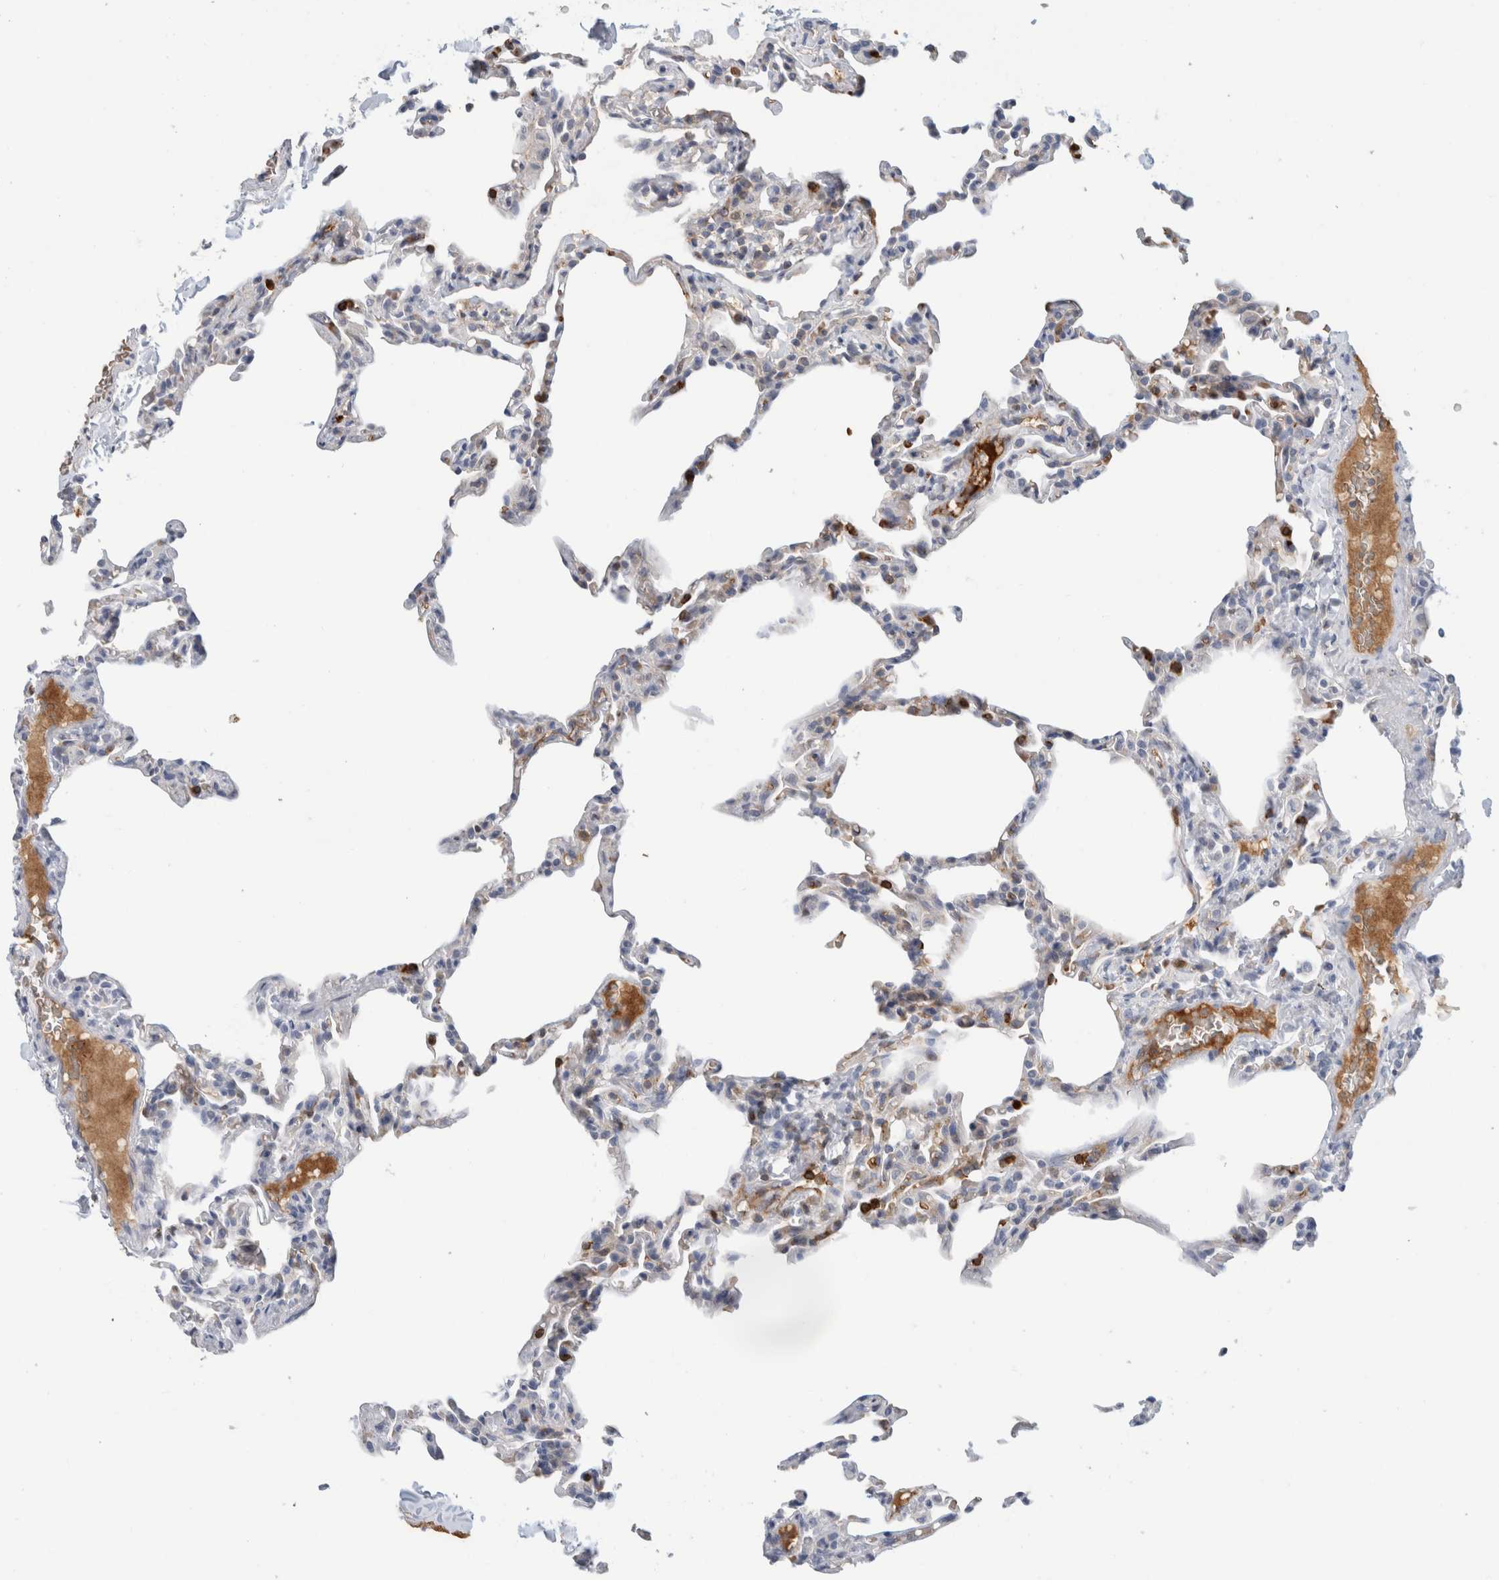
{"staining": {"intensity": "negative", "quantity": "none", "location": "none"}, "tissue": "lung", "cell_type": "Alveolar cells", "image_type": "normal", "snomed": [{"axis": "morphology", "description": "Normal tissue, NOS"}, {"axis": "topography", "description": "Lung"}], "caption": "The immunohistochemistry micrograph has no significant staining in alveolar cells of lung. Nuclei are stained in blue.", "gene": "CA1", "patient": {"sex": "male", "age": 20}}